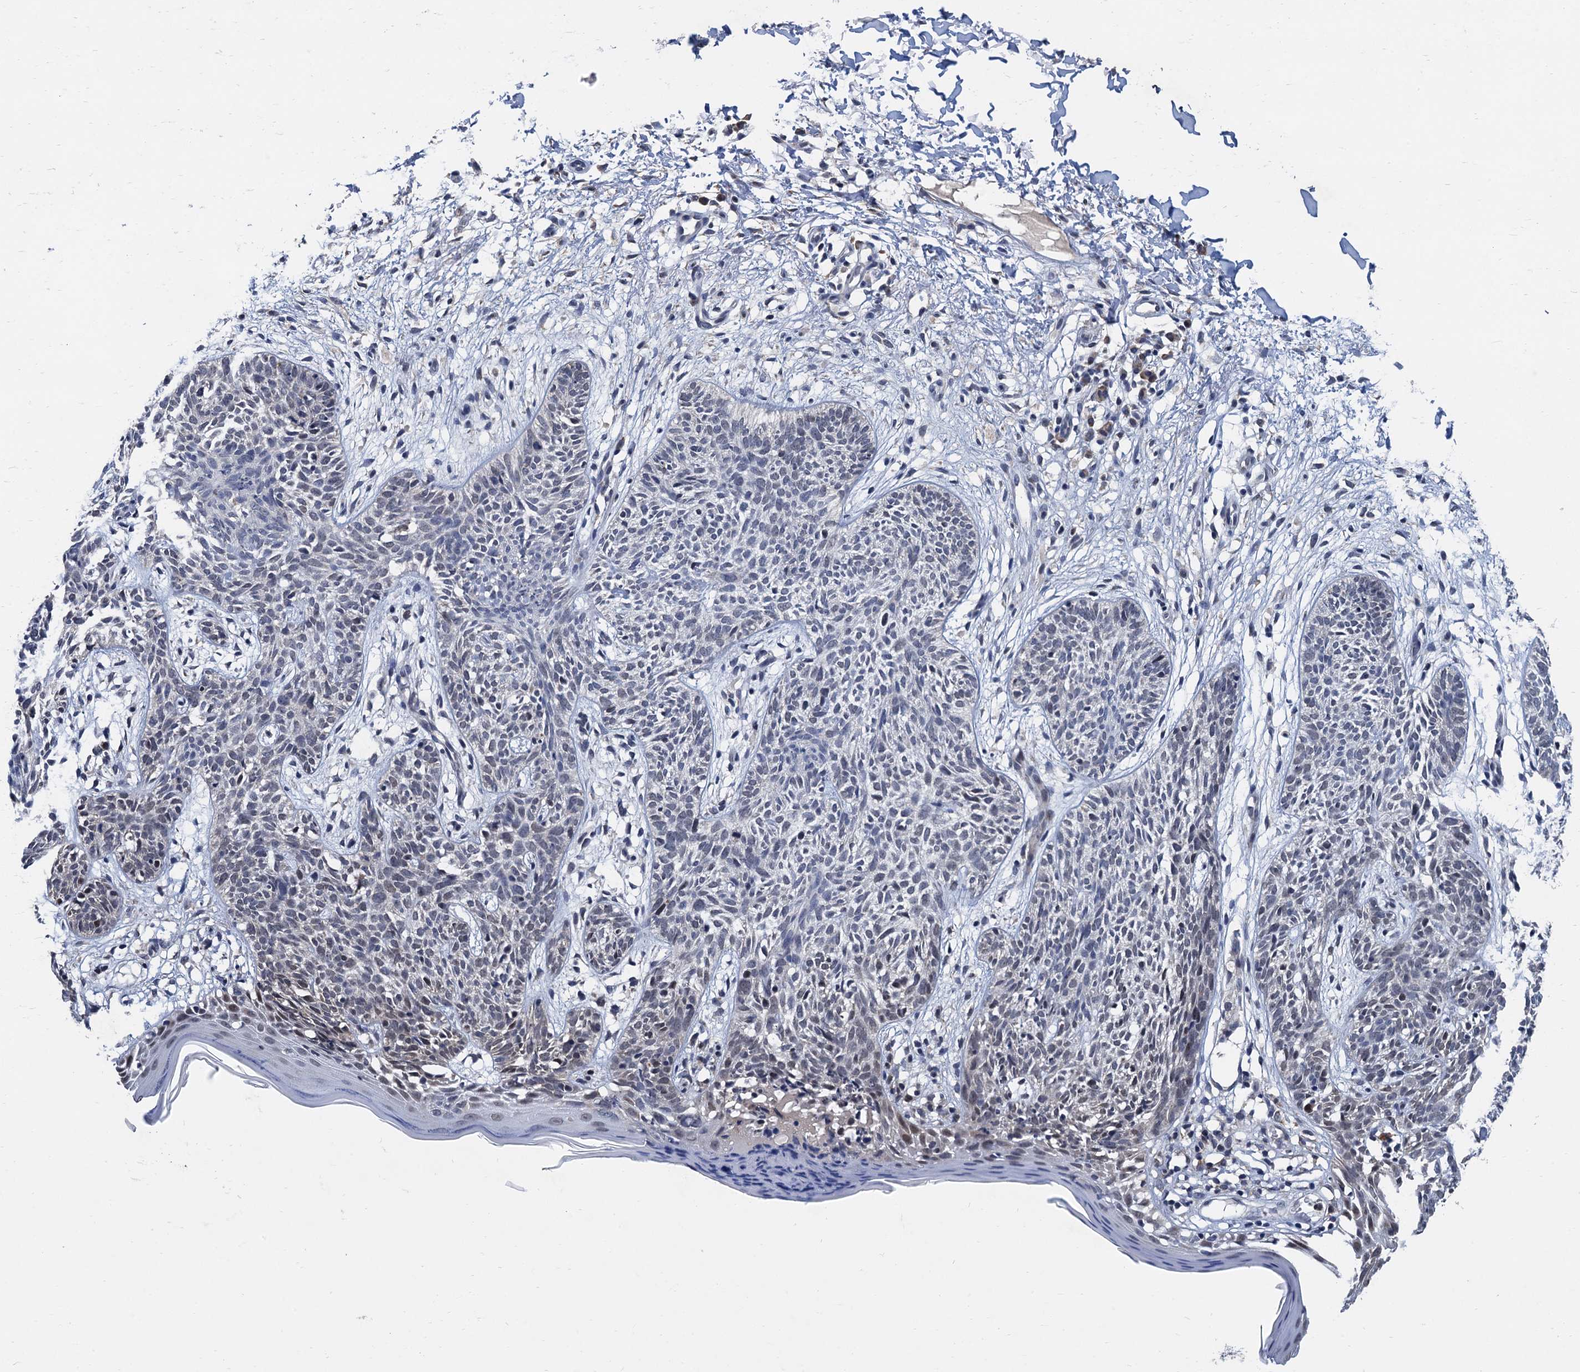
{"staining": {"intensity": "weak", "quantity": "<25%", "location": "nuclear"}, "tissue": "skin cancer", "cell_type": "Tumor cells", "image_type": "cancer", "snomed": [{"axis": "morphology", "description": "Basal cell carcinoma"}, {"axis": "topography", "description": "Skin"}], "caption": "Immunohistochemistry (IHC) micrograph of neoplastic tissue: skin cancer stained with DAB (3,3'-diaminobenzidine) displays no significant protein staining in tumor cells. (Brightfield microscopy of DAB IHC at high magnification).", "gene": "TSEN34", "patient": {"sex": "female", "age": 66}}